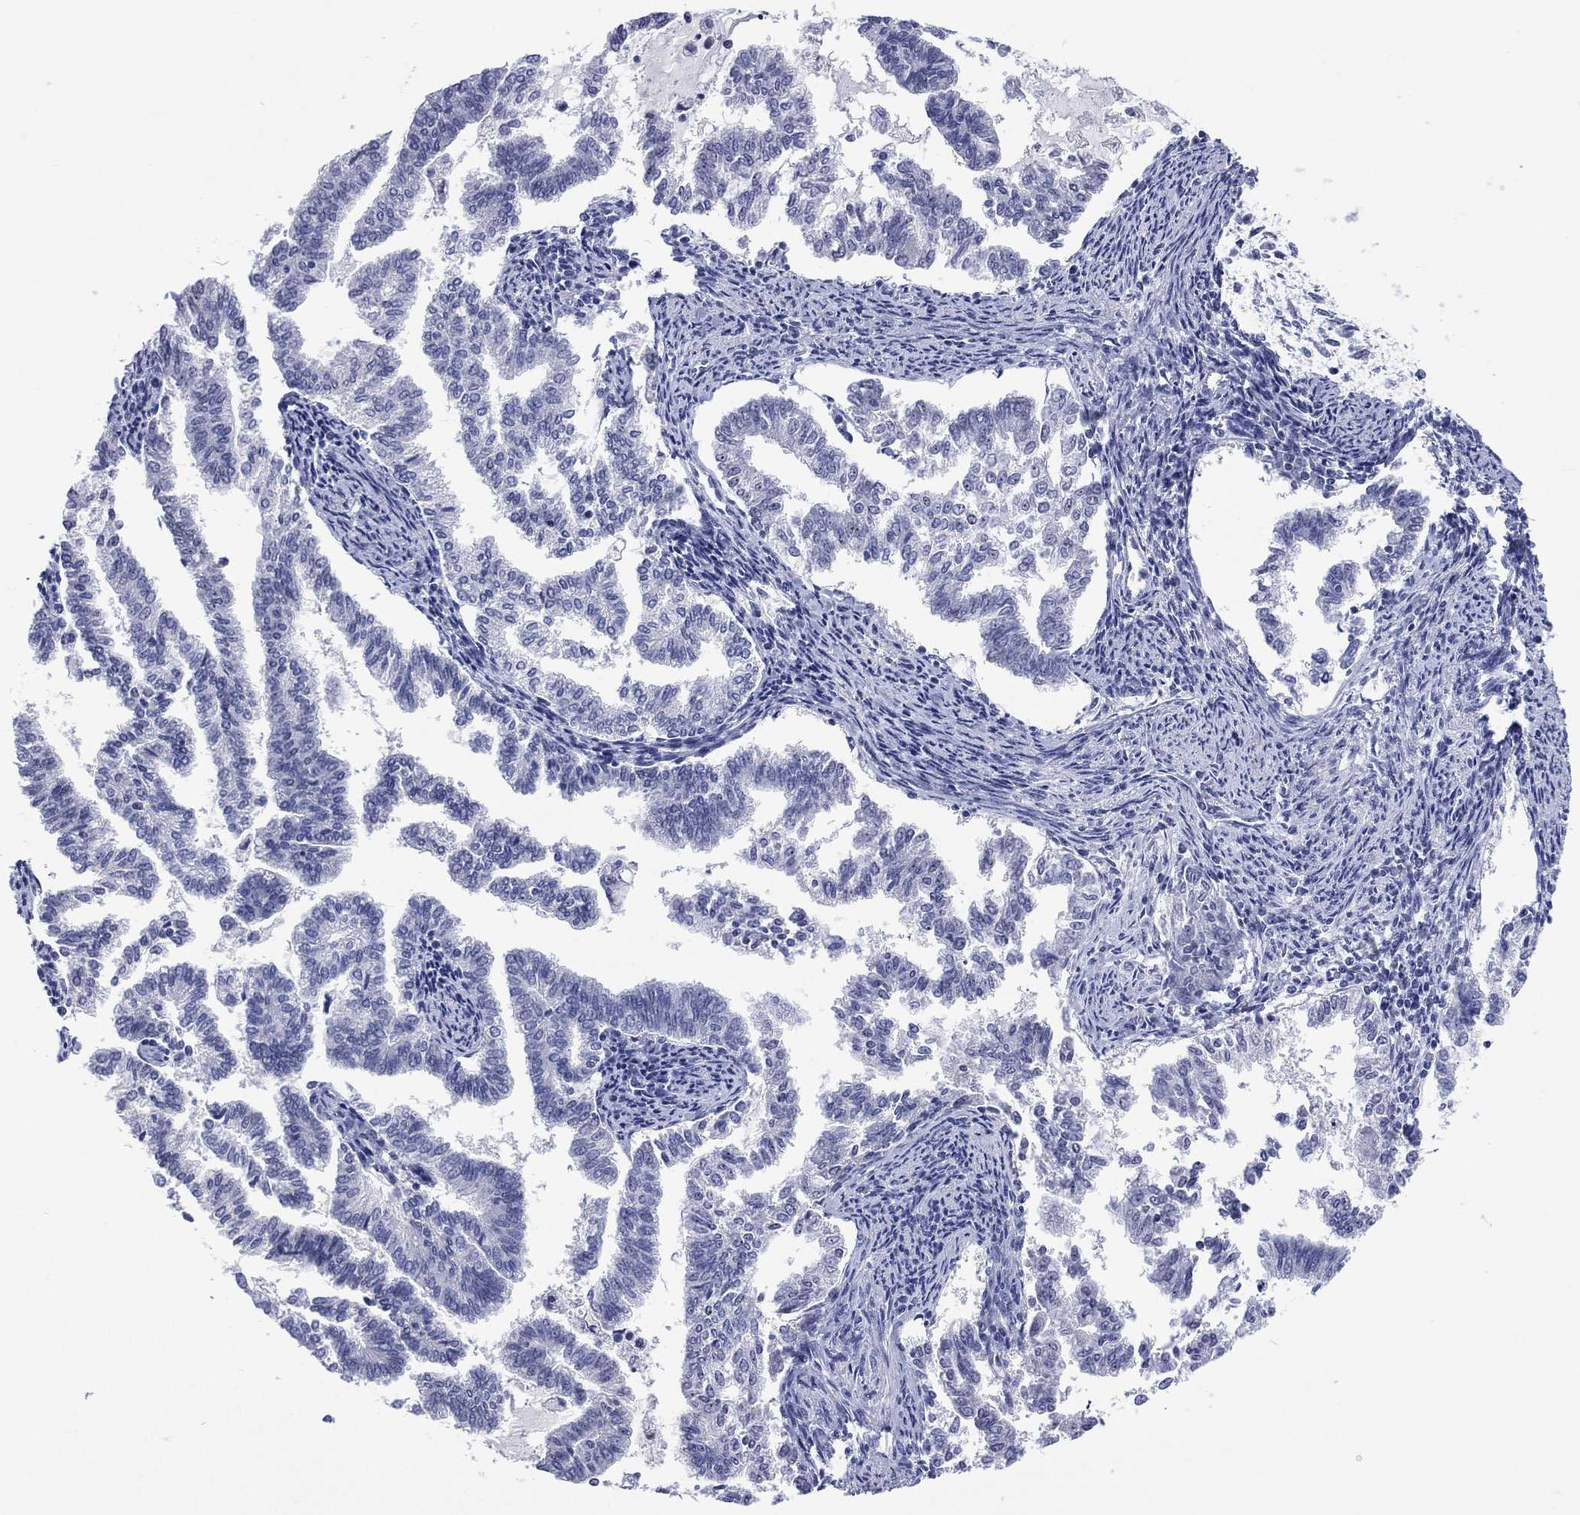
{"staining": {"intensity": "negative", "quantity": "none", "location": "none"}, "tissue": "endometrial cancer", "cell_type": "Tumor cells", "image_type": "cancer", "snomed": [{"axis": "morphology", "description": "Adenocarcinoma, NOS"}, {"axis": "topography", "description": "Endometrium"}], "caption": "Tumor cells show no significant staining in adenocarcinoma (endometrial).", "gene": "SSX1", "patient": {"sex": "female", "age": 79}}